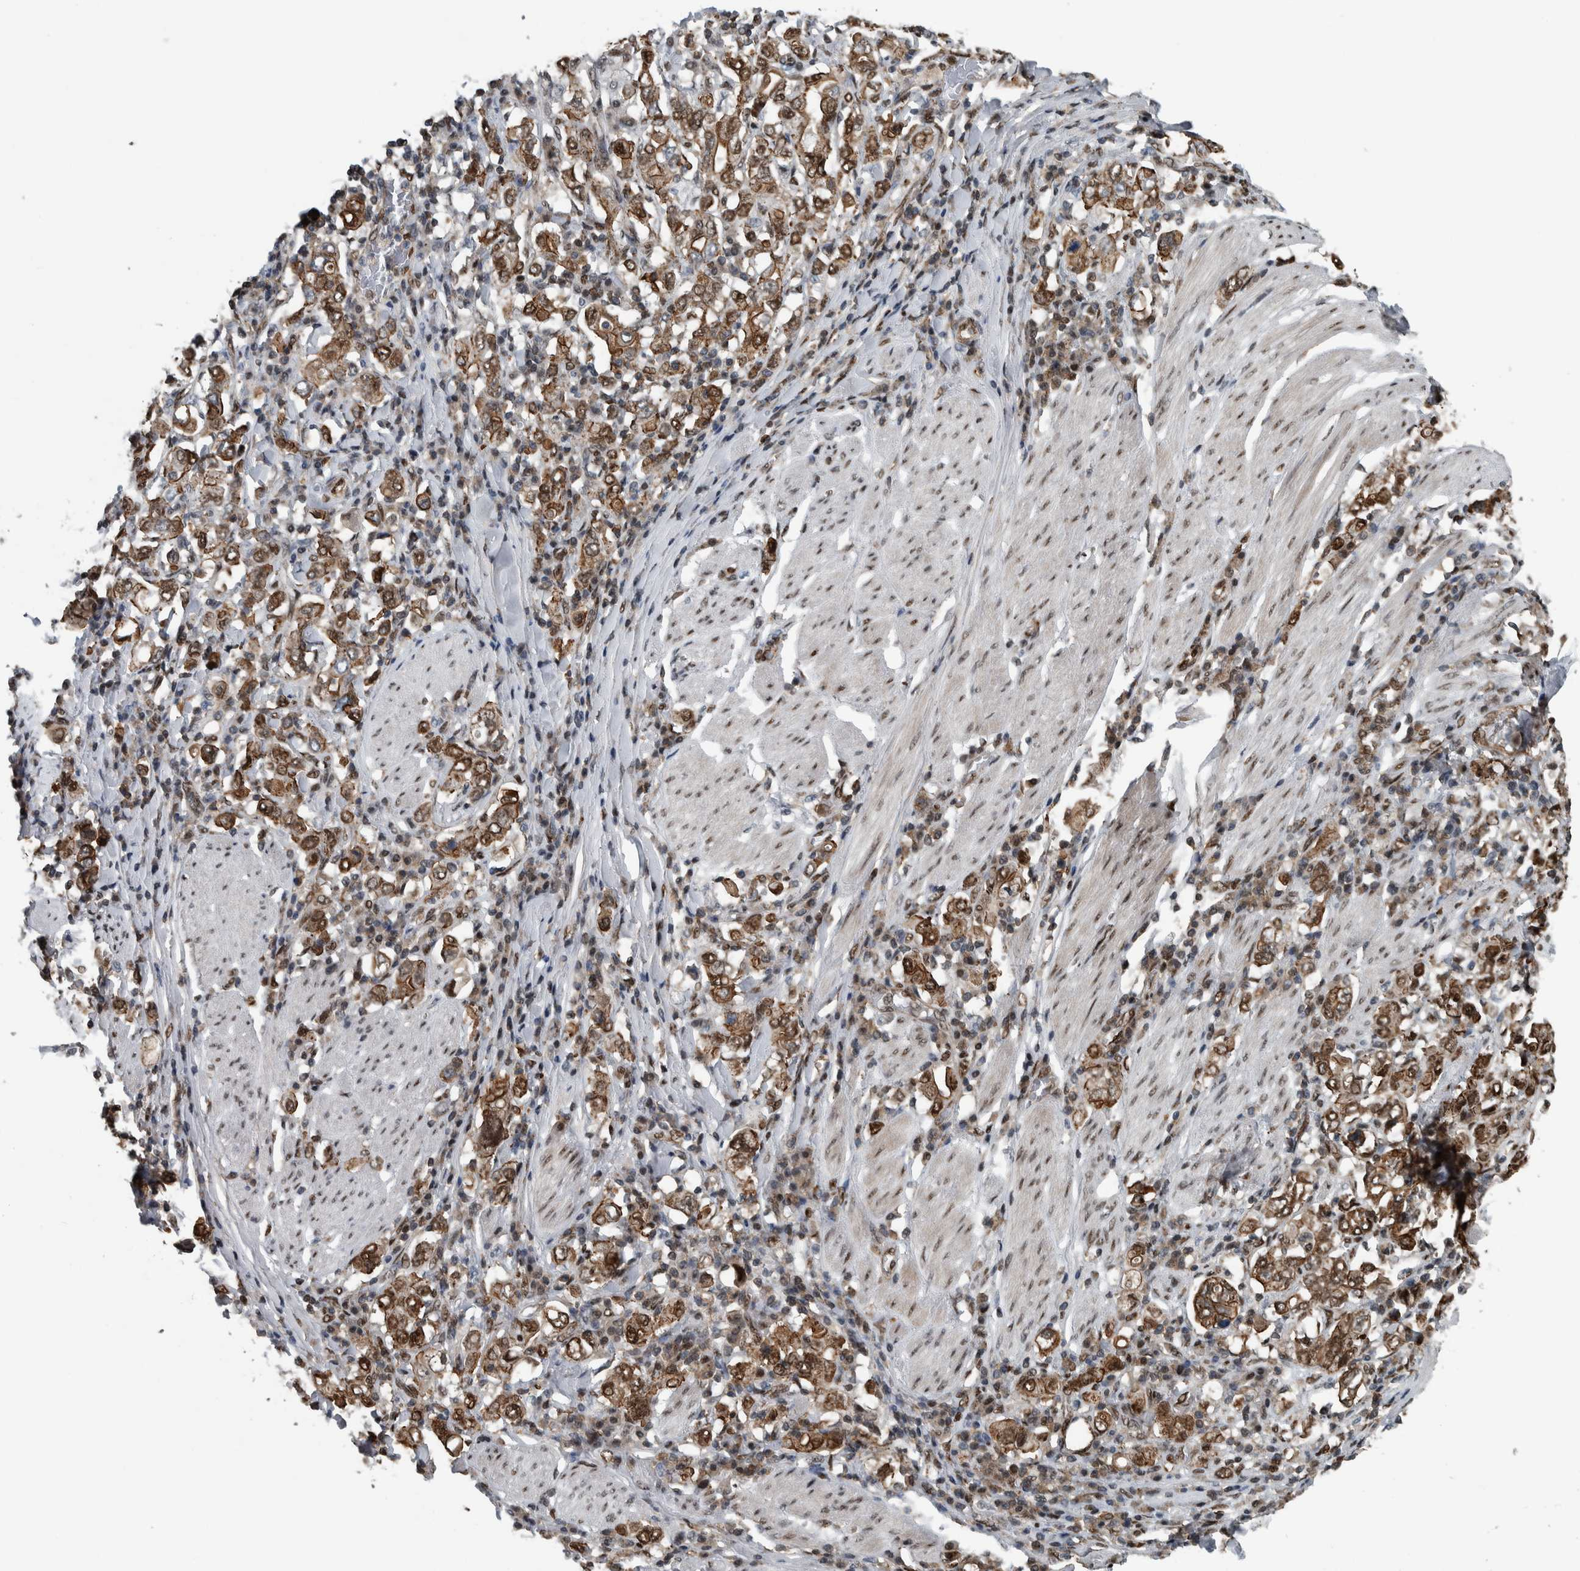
{"staining": {"intensity": "moderate", "quantity": ">75%", "location": "cytoplasmic/membranous,nuclear"}, "tissue": "stomach cancer", "cell_type": "Tumor cells", "image_type": "cancer", "snomed": [{"axis": "morphology", "description": "Adenocarcinoma, NOS"}, {"axis": "topography", "description": "Stomach, upper"}], "caption": "Adenocarcinoma (stomach) stained with immunohistochemistry reveals moderate cytoplasmic/membranous and nuclear staining in about >75% of tumor cells.", "gene": "FAM135B", "patient": {"sex": "male", "age": 62}}